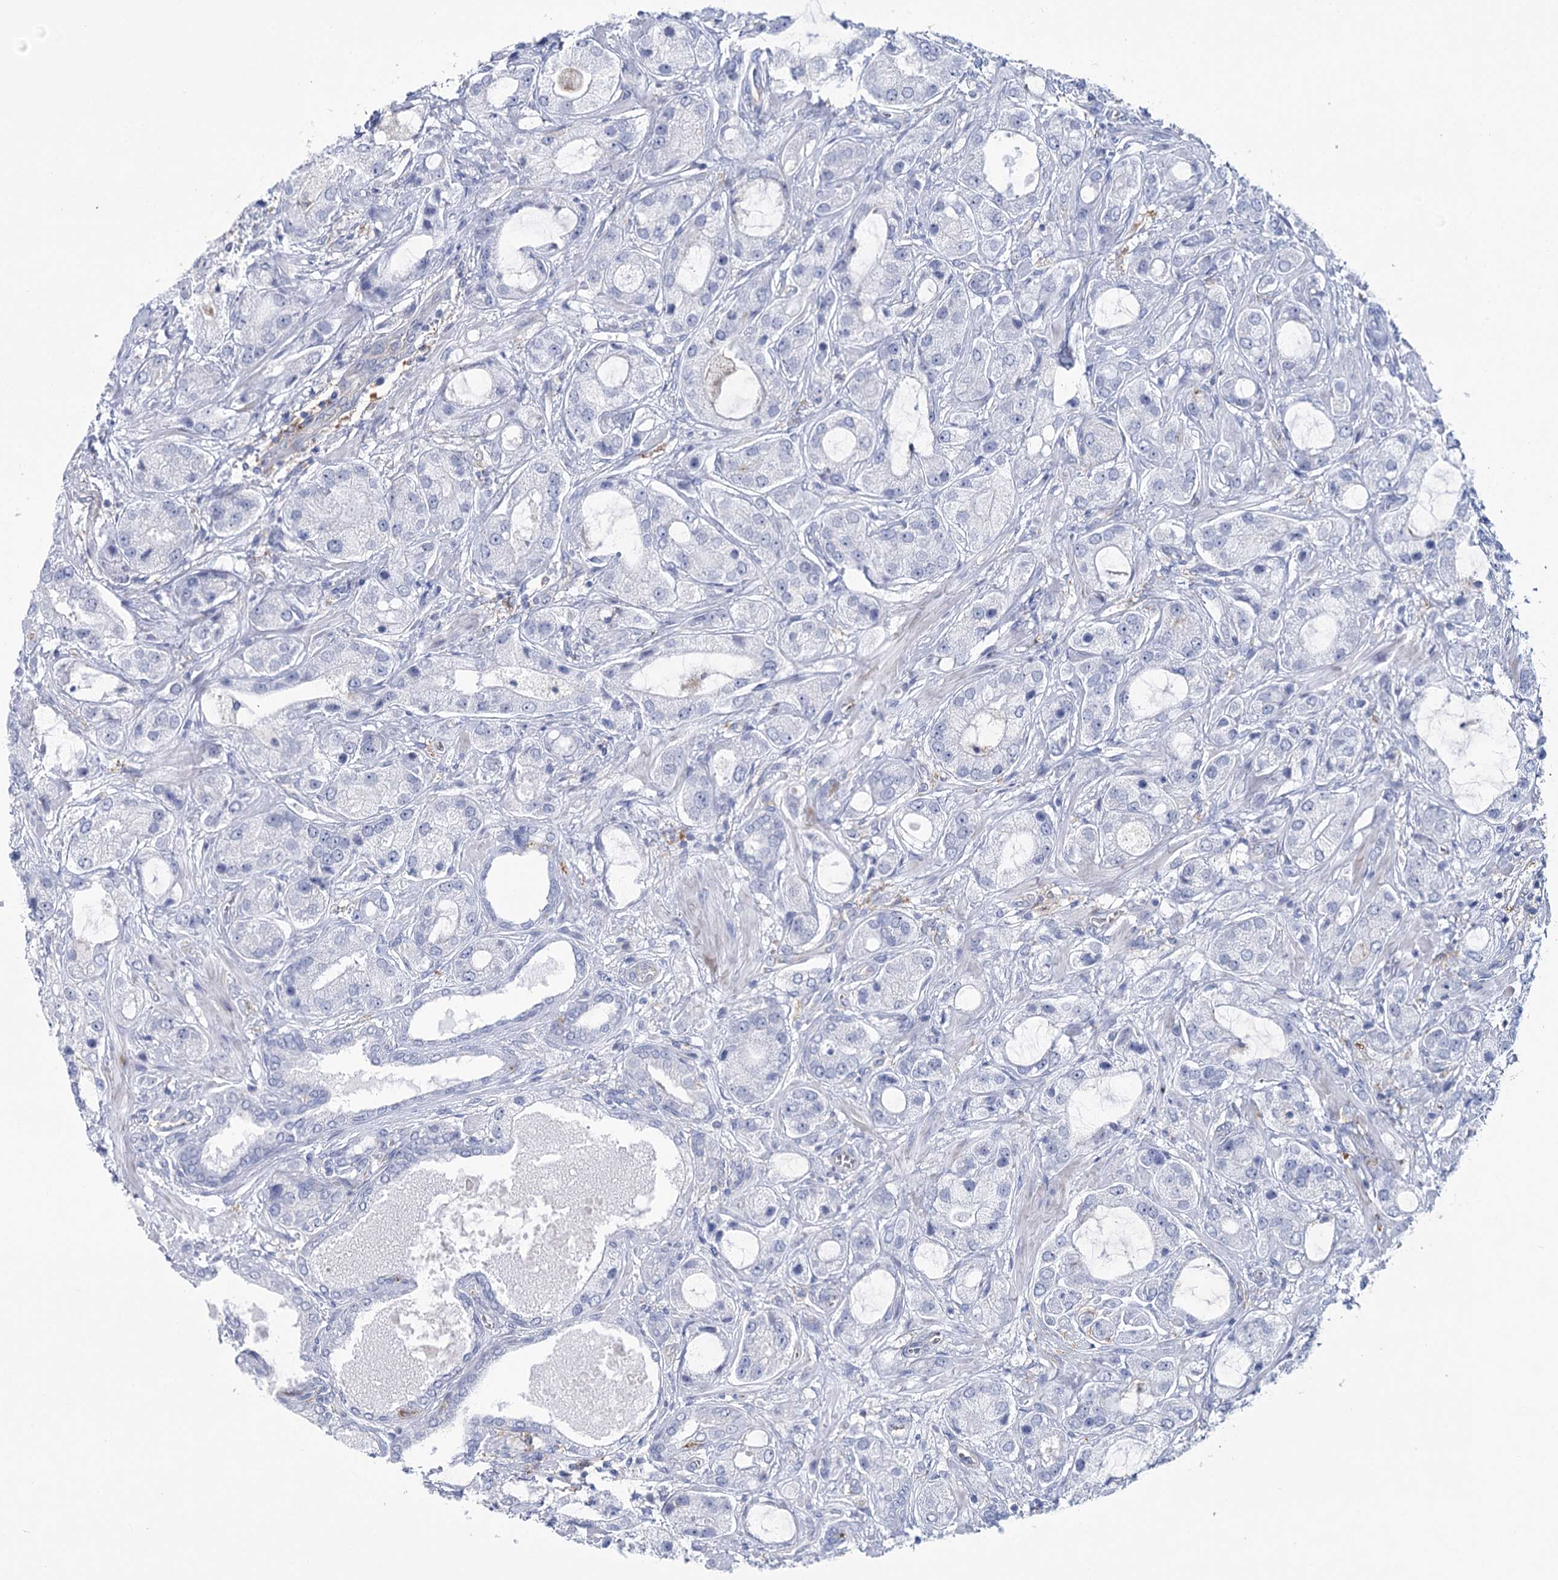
{"staining": {"intensity": "negative", "quantity": "none", "location": "none"}, "tissue": "prostate cancer", "cell_type": "Tumor cells", "image_type": "cancer", "snomed": [{"axis": "morphology", "description": "Normal tissue, NOS"}, {"axis": "morphology", "description": "Adenocarcinoma, High grade"}, {"axis": "topography", "description": "Prostate"}, {"axis": "topography", "description": "Peripheral nerve tissue"}], "caption": "High magnification brightfield microscopy of prostate high-grade adenocarcinoma stained with DAB (3,3'-diaminobenzidine) (brown) and counterstained with hematoxylin (blue): tumor cells show no significant staining. (DAB immunohistochemistry, high magnification).", "gene": "CCDC88A", "patient": {"sex": "male", "age": 59}}